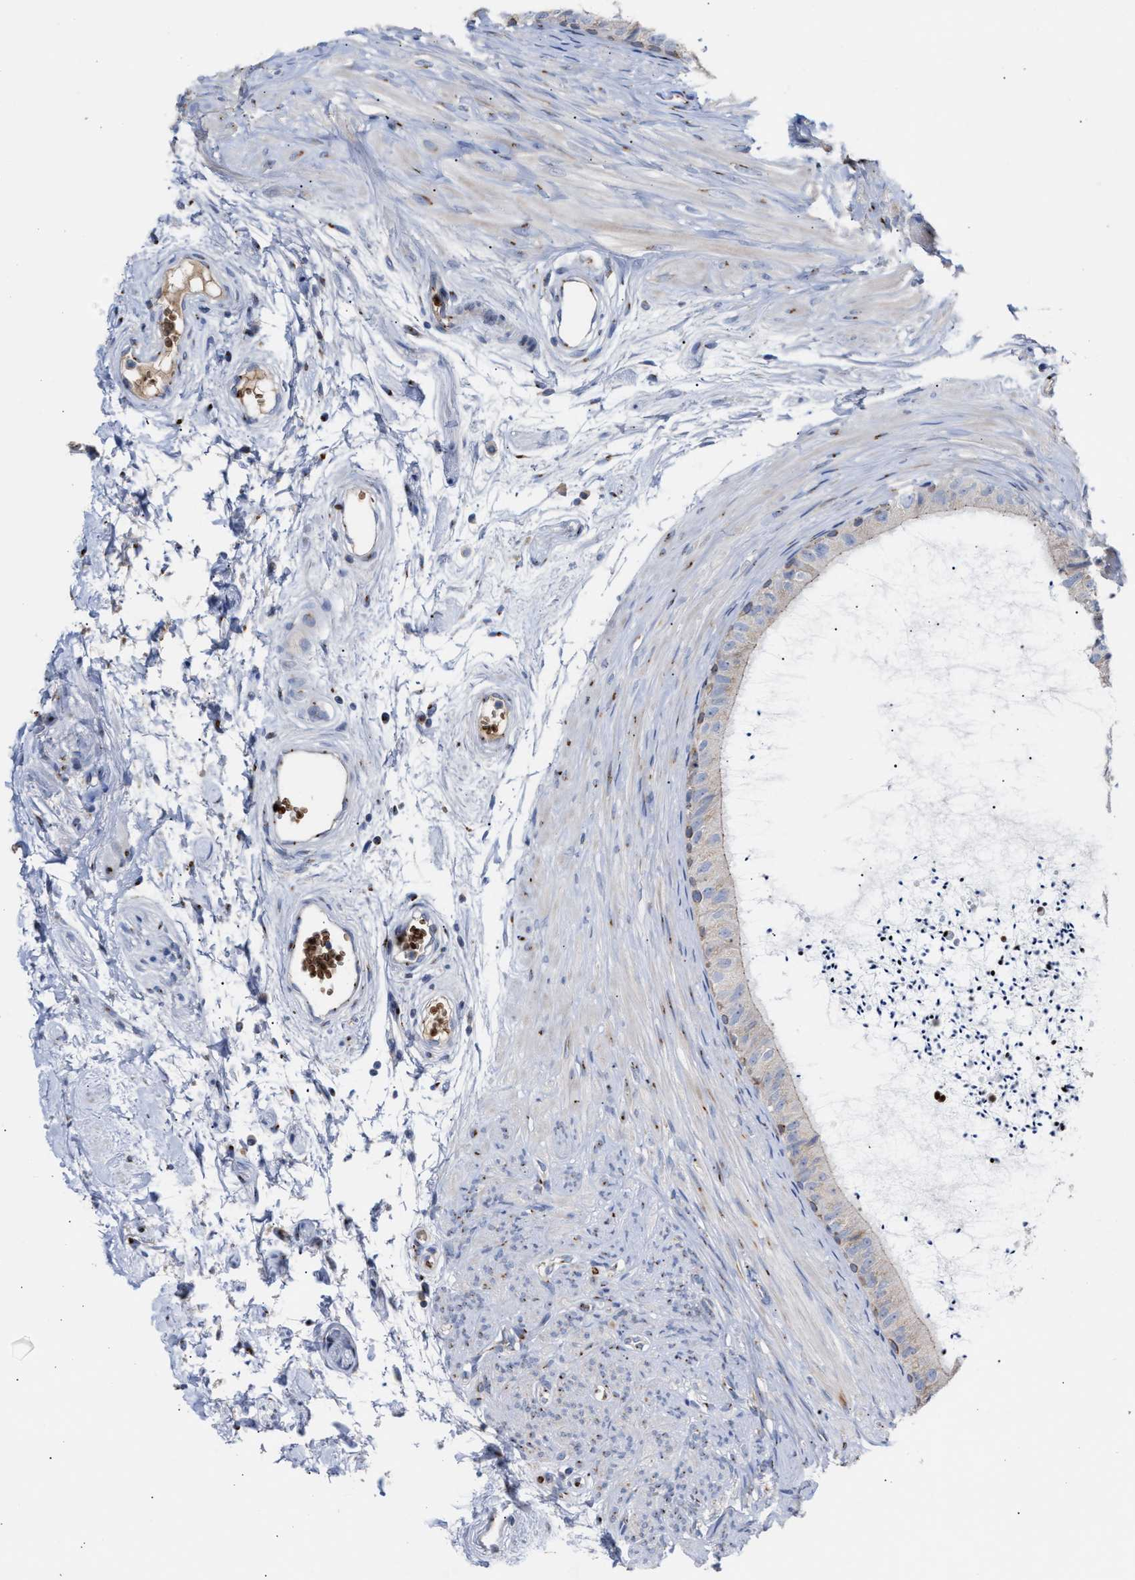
{"staining": {"intensity": "moderate", "quantity": "25%-75%", "location": "cytoplasmic/membranous"}, "tissue": "epididymis", "cell_type": "Glandular cells", "image_type": "normal", "snomed": [{"axis": "morphology", "description": "Normal tissue, NOS"}, {"axis": "topography", "description": "Epididymis"}], "caption": "Moderate cytoplasmic/membranous protein positivity is appreciated in about 25%-75% of glandular cells in epididymis. (brown staining indicates protein expression, while blue staining denotes nuclei).", "gene": "CCL2", "patient": {"sex": "male", "age": 56}}